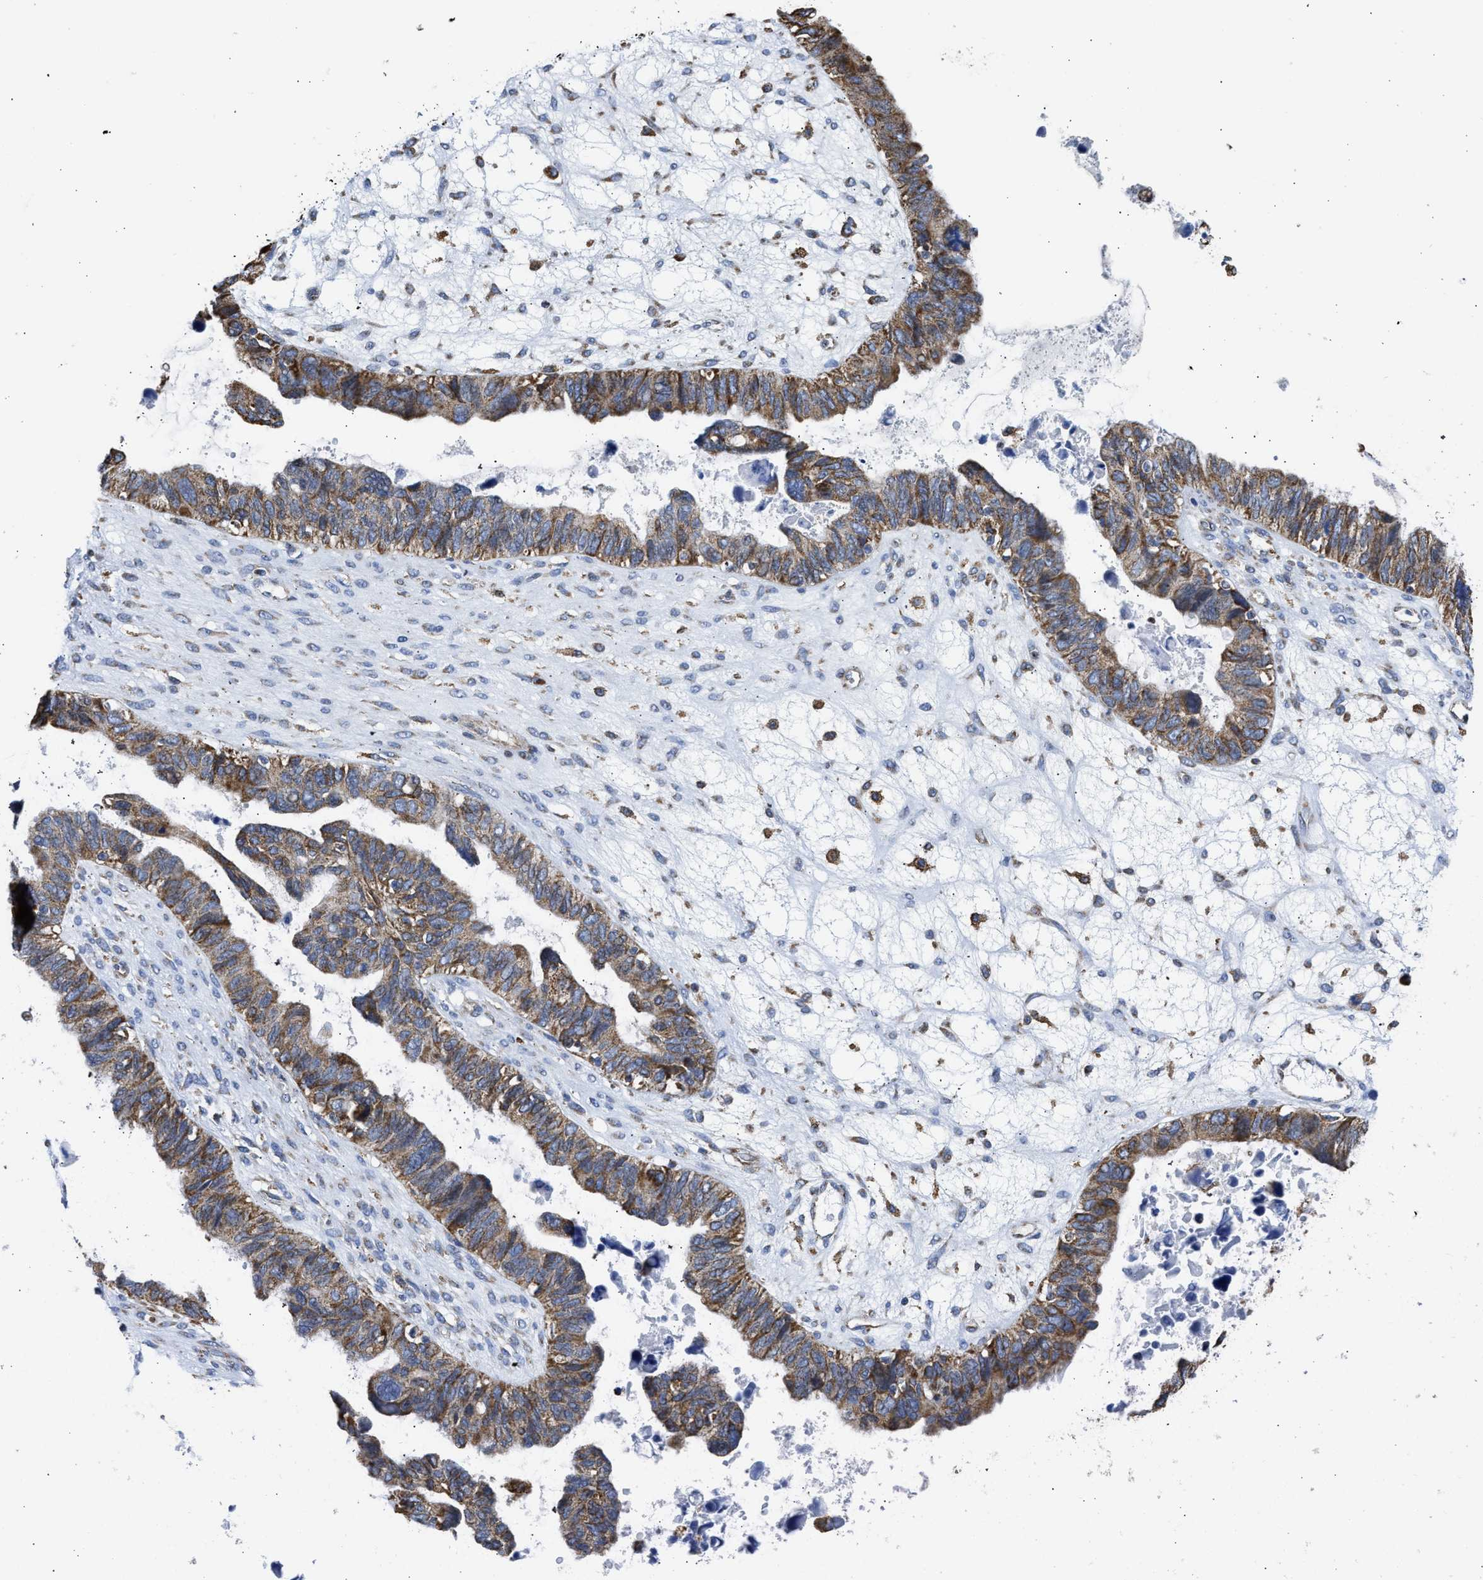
{"staining": {"intensity": "moderate", "quantity": ">75%", "location": "cytoplasmic/membranous"}, "tissue": "ovarian cancer", "cell_type": "Tumor cells", "image_type": "cancer", "snomed": [{"axis": "morphology", "description": "Cystadenocarcinoma, serous, NOS"}, {"axis": "topography", "description": "Ovary"}], "caption": "Ovarian cancer (serous cystadenocarcinoma) stained for a protein demonstrates moderate cytoplasmic/membranous positivity in tumor cells. (DAB = brown stain, brightfield microscopy at high magnification).", "gene": "CYCS", "patient": {"sex": "female", "age": 79}}